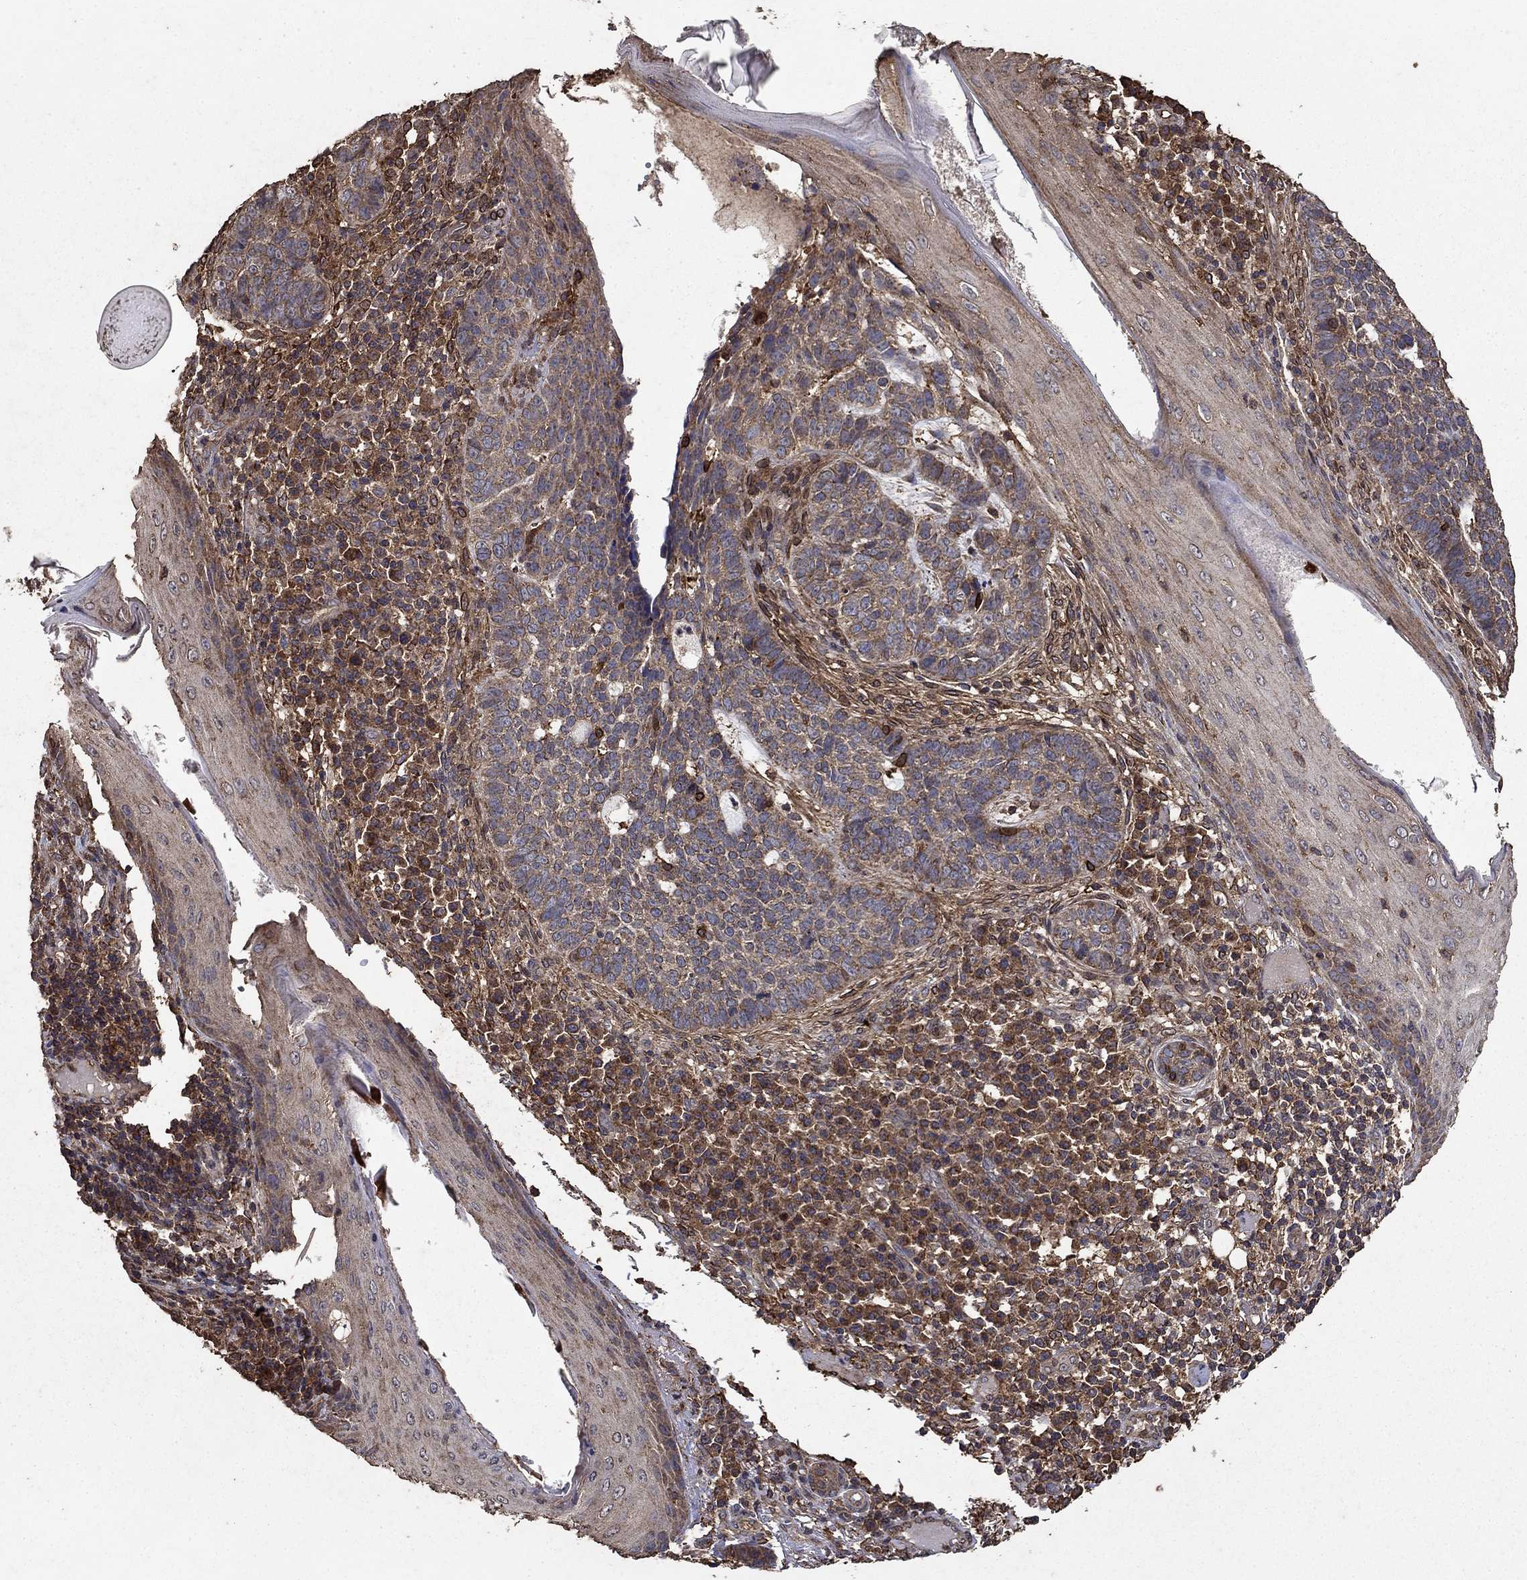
{"staining": {"intensity": "moderate", "quantity": "25%-75%", "location": "cytoplasmic/membranous"}, "tissue": "skin cancer", "cell_type": "Tumor cells", "image_type": "cancer", "snomed": [{"axis": "morphology", "description": "Basal cell carcinoma"}, {"axis": "topography", "description": "Skin"}], "caption": "Immunohistochemical staining of human skin basal cell carcinoma displays medium levels of moderate cytoplasmic/membranous protein positivity in approximately 25%-75% of tumor cells. (DAB IHC, brown staining for protein, blue staining for nuclei).", "gene": "IFRD1", "patient": {"sex": "female", "age": 69}}